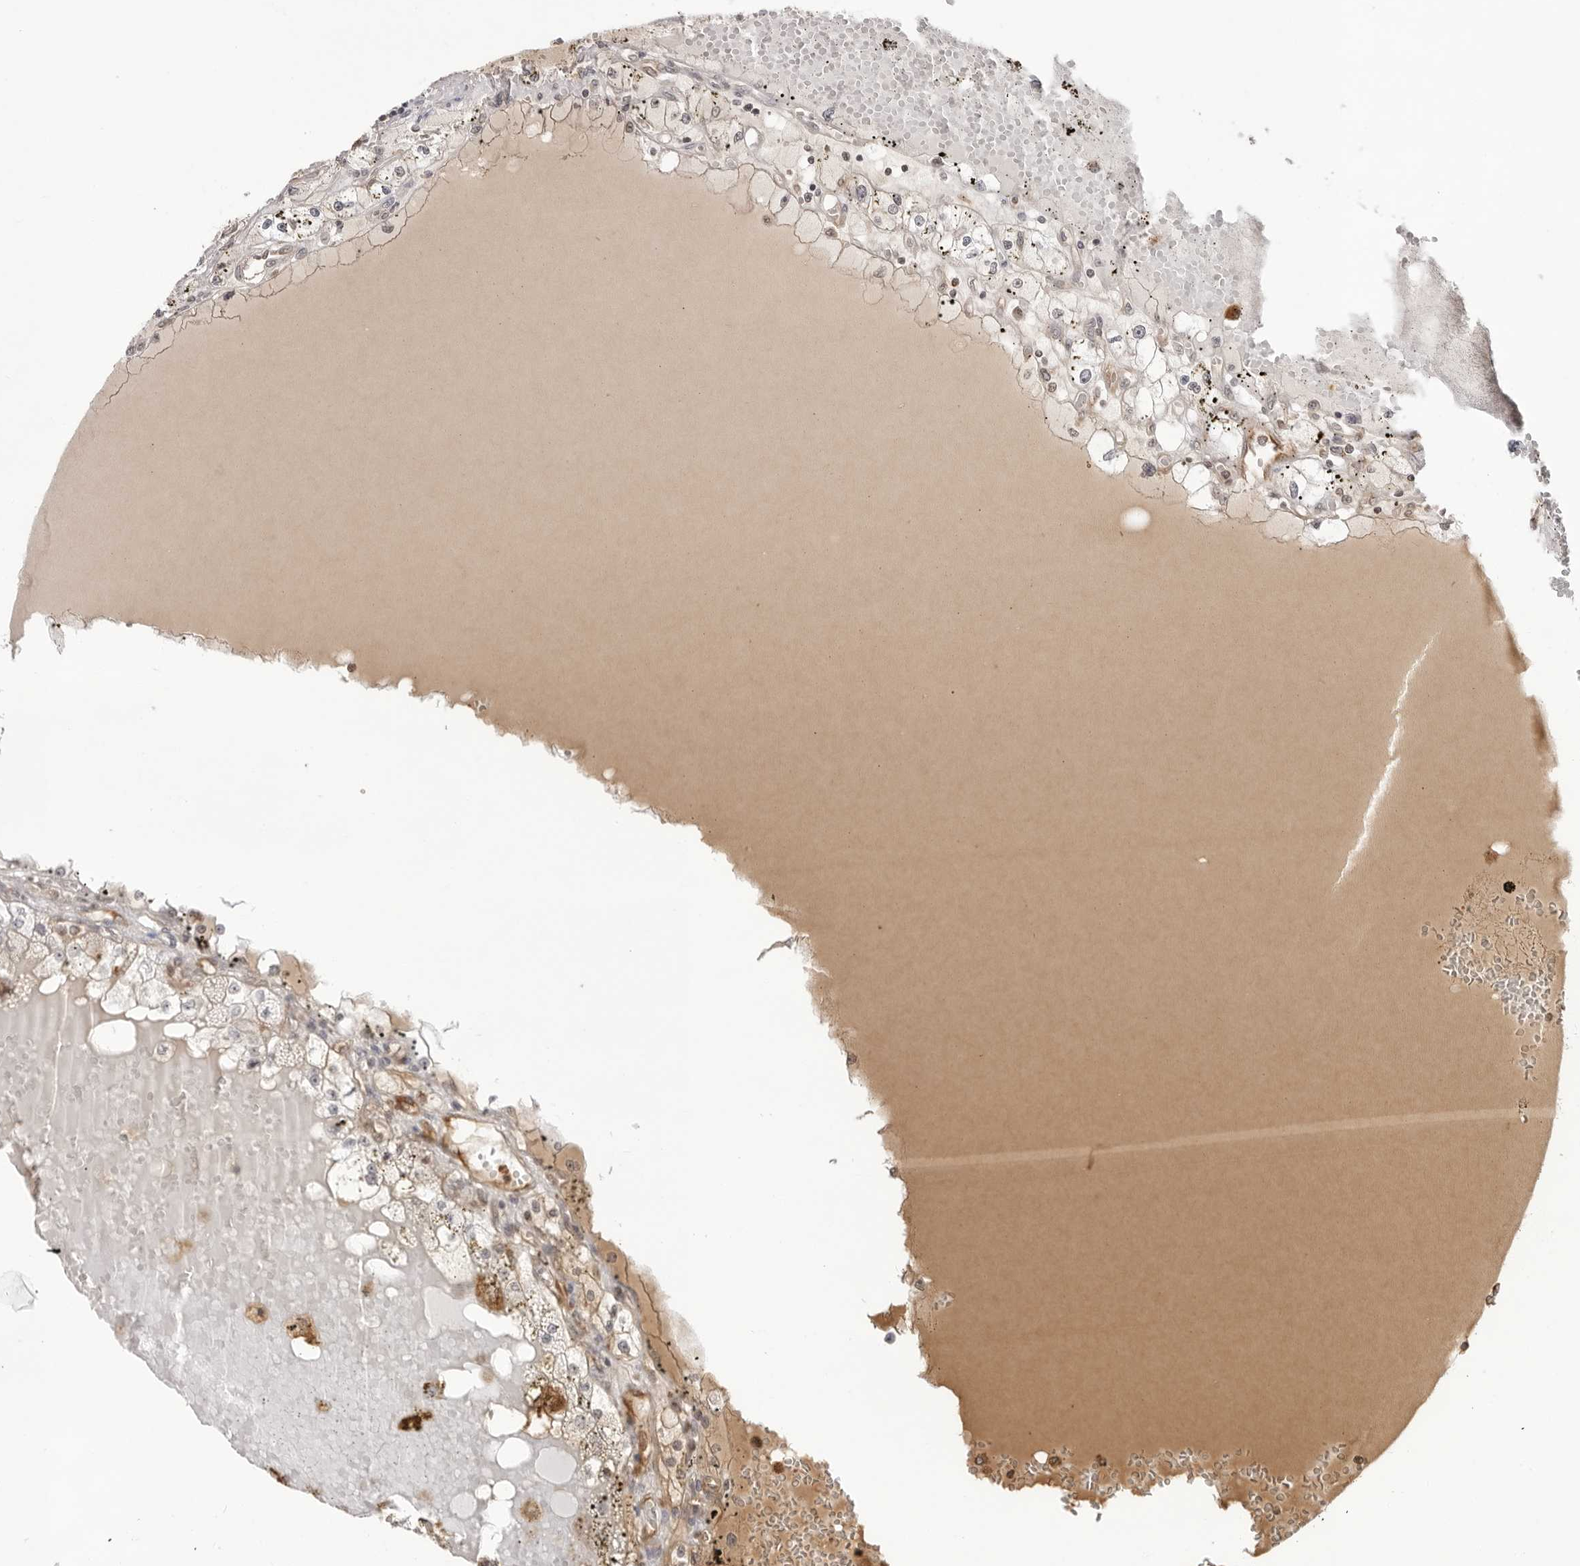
{"staining": {"intensity": "negative", "quantity": "none", "location": "none"}, "tissue": "renal cancer", "cell_type": "Tumor cells", "image_type": "cancer", "snomed": [{"axis": "morphology", "description": "Adenocarcinoma, NOS"}, {"axis": "topography", "description": "Kidney"}], "caption": "Renal adenocarcinoma was stained to show a protein in brown. There is no significant staining in tumor cells.", "gene": "DYNLT5", "patient": {"sex": "male", "age": 56}}